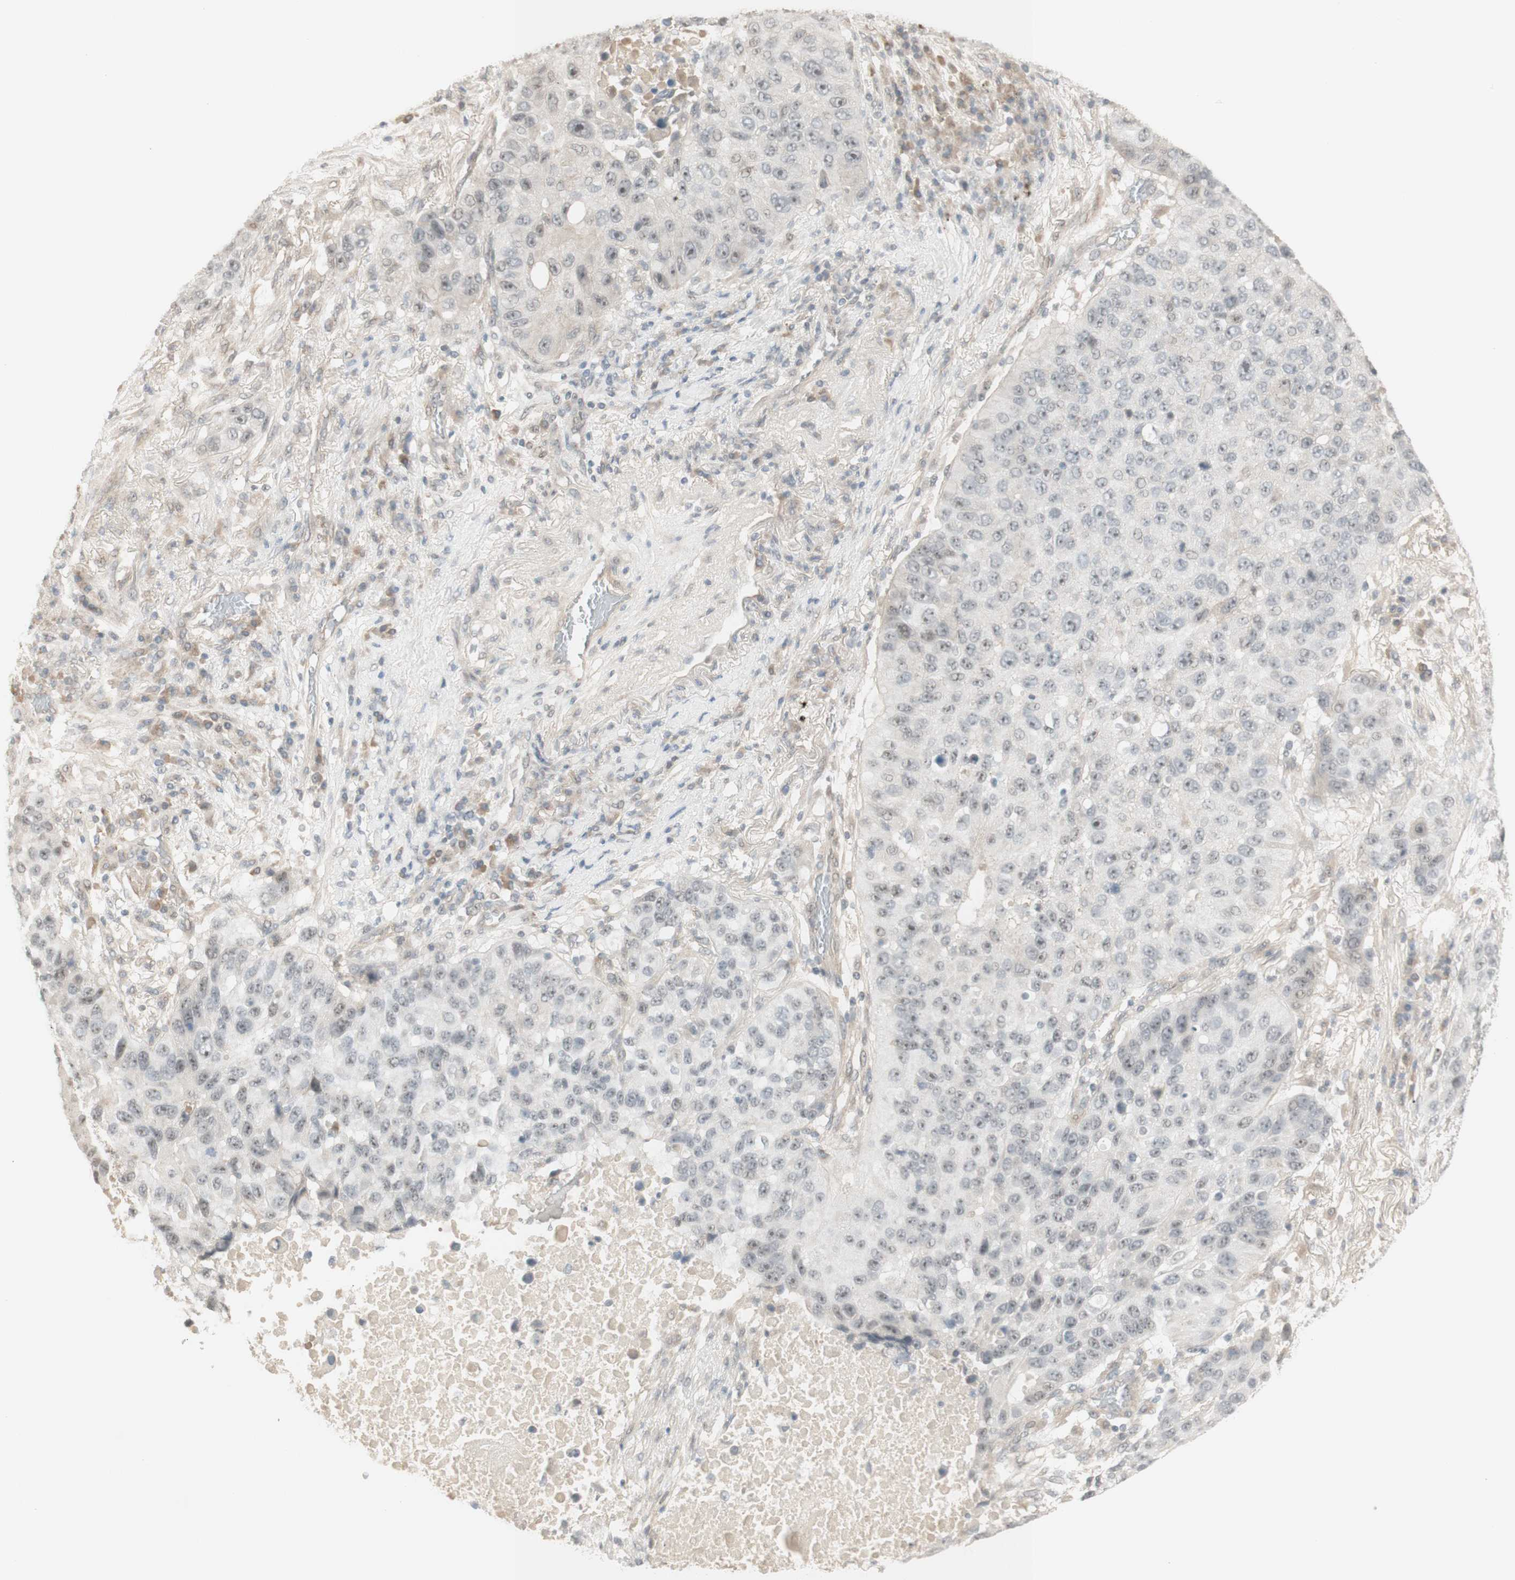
{"staining": {"intensity": "weak", "quantity": ">75%", "location": "nuclear"}, "tissue": "lung cancer", "cell_type": "Tumor cells", "image_type": "cancer", "snomed": [{"axis": "morphology", "description": "Squamous cell carcinoma, NOS"}, {"axis": "topography", "description": "Lung"}], "caption": "The immunohistochemical stain labels weak nuclear positivity in tumor cells of lung squamous cell carcinoma tissue.", "gene": "PLCD4", "patient": {"sex": "male", "age": 57}}